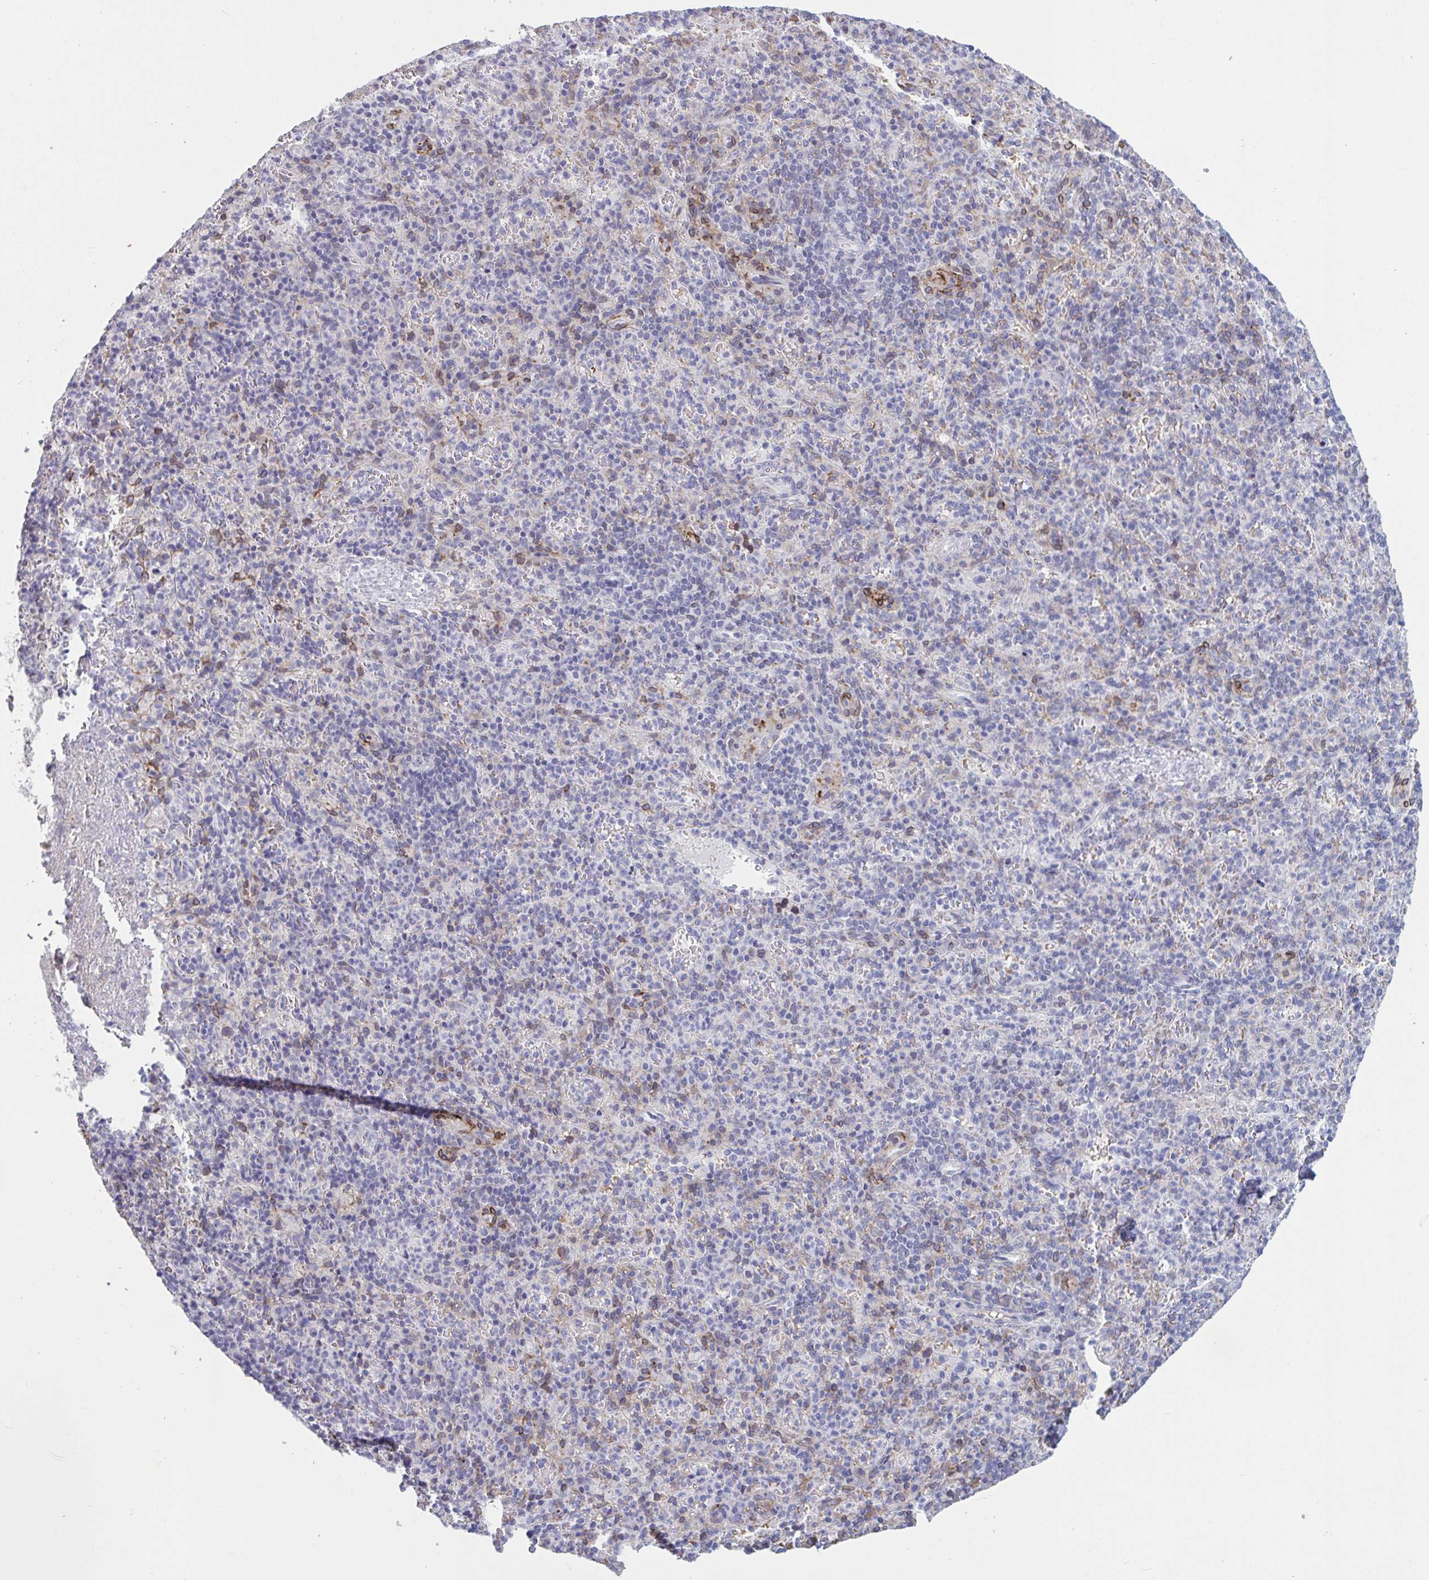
{"staining": {"intensity": "negative", "quantity": "none", "location": "none"}, "tissue": "spleen", "cell_type": "Cells in red pulp", "image_type": "normal", "snomed": [{"axis": "morphology", "description": "Normal tissue, NOS"}, {"axis": "topography", "description": "Spleen"}], "caption": "DAB (3,3'-diaminobenzidine) immunohistochemical staining of normal spleen demonstrates no significant expression in cells in red pulp.", "gene": "HSD11B2", "patient": {"sex": "female", "age": 74}}